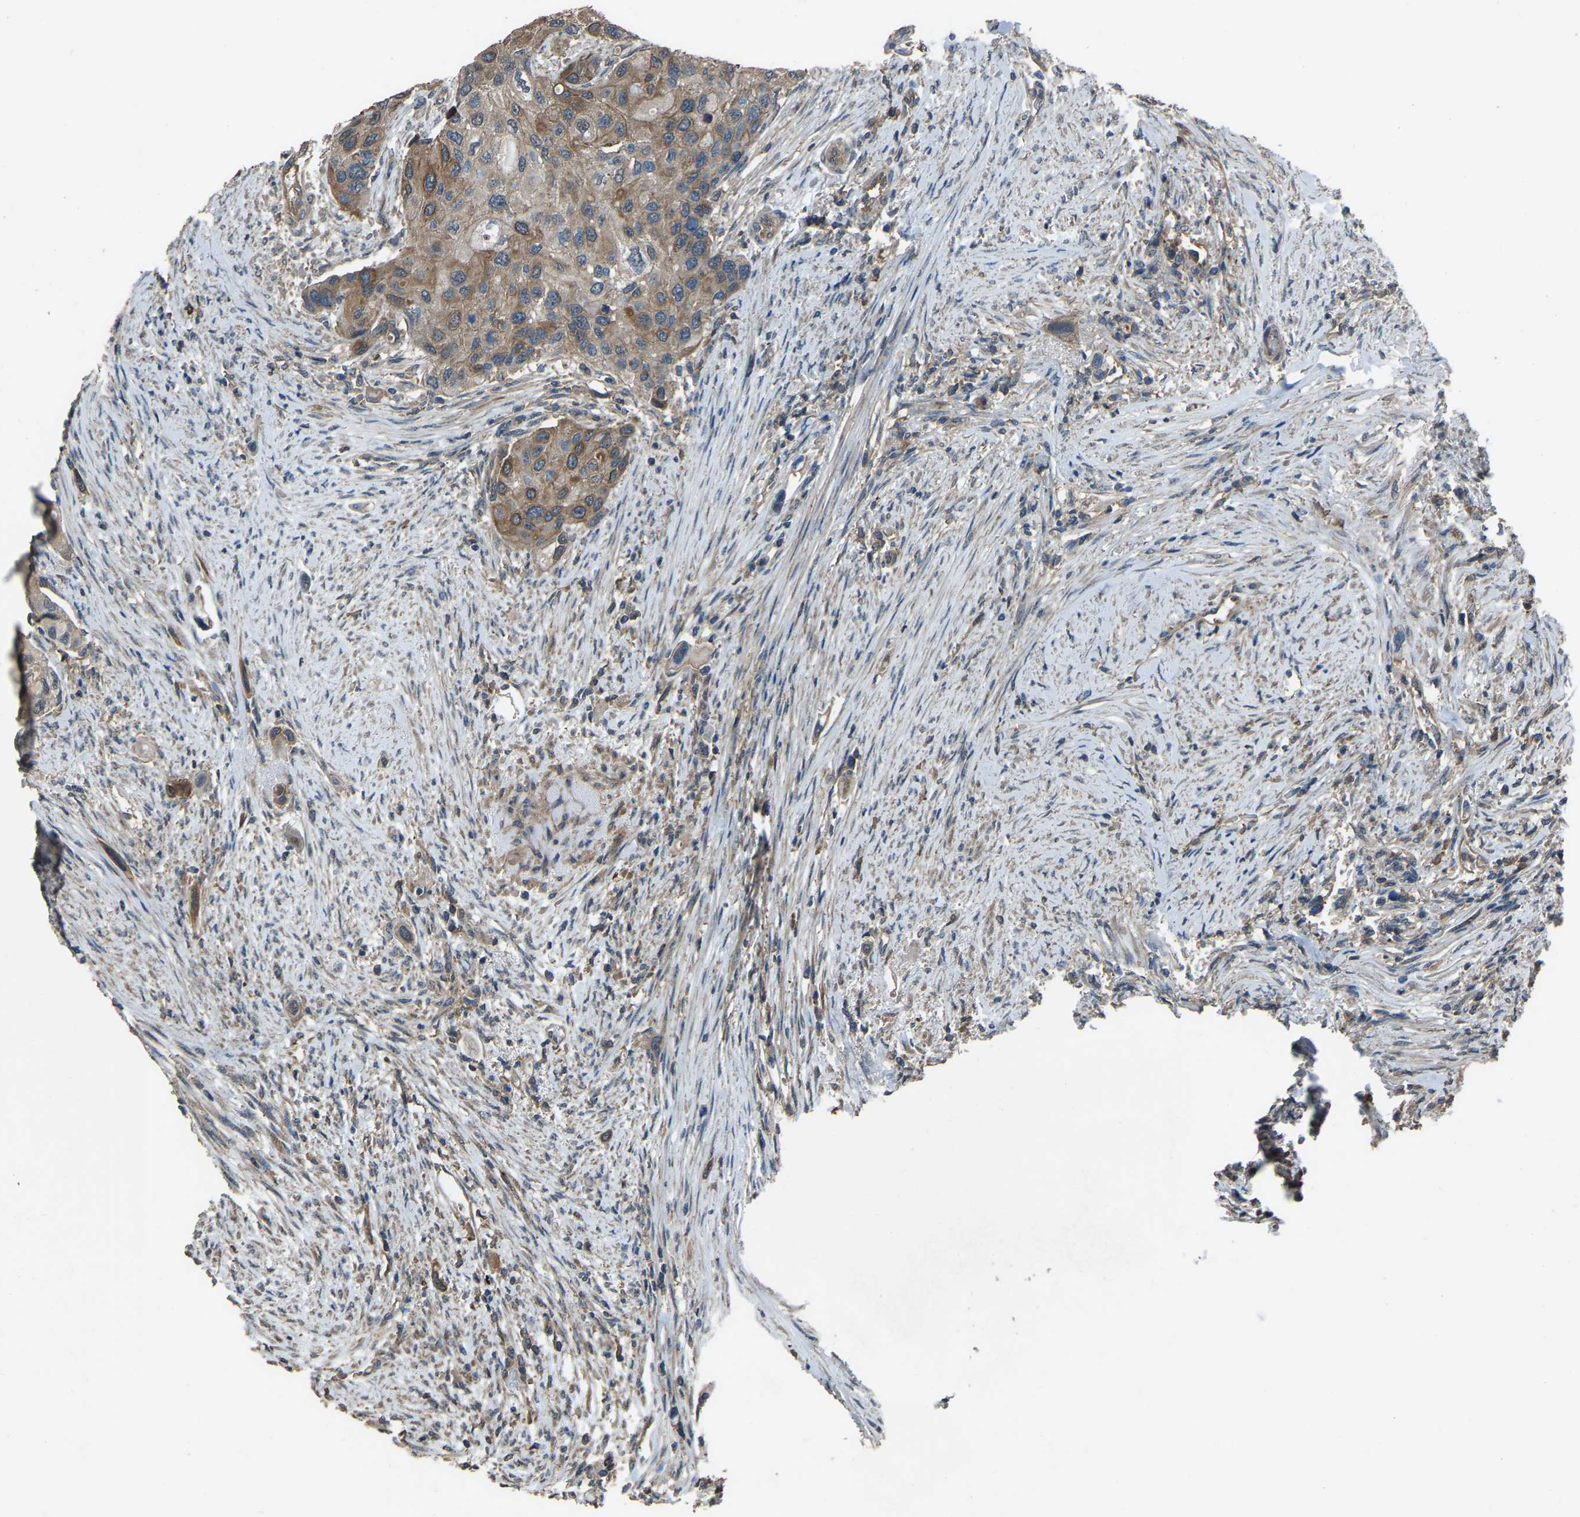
{"staining": {"intensity": "moderate", "quantity": ">75%", "location": "cytoplasmic/membranous"}, "tissue": "urothelial cancer", "cell_type": "Tumor cells", "image_type": "cancer", "snomed": [{"axis": "morphology", "description": "Urothelial carcinoma, High grade"}, {"axis": "topography", "description": "Urinary bladder"}], "caption": "Human urothelial cancer stained with a protein marker exhibits moderate staining in tumor cells.", "gene": "SLC4A2", "patient": {"sex": "female", "age": 56}}